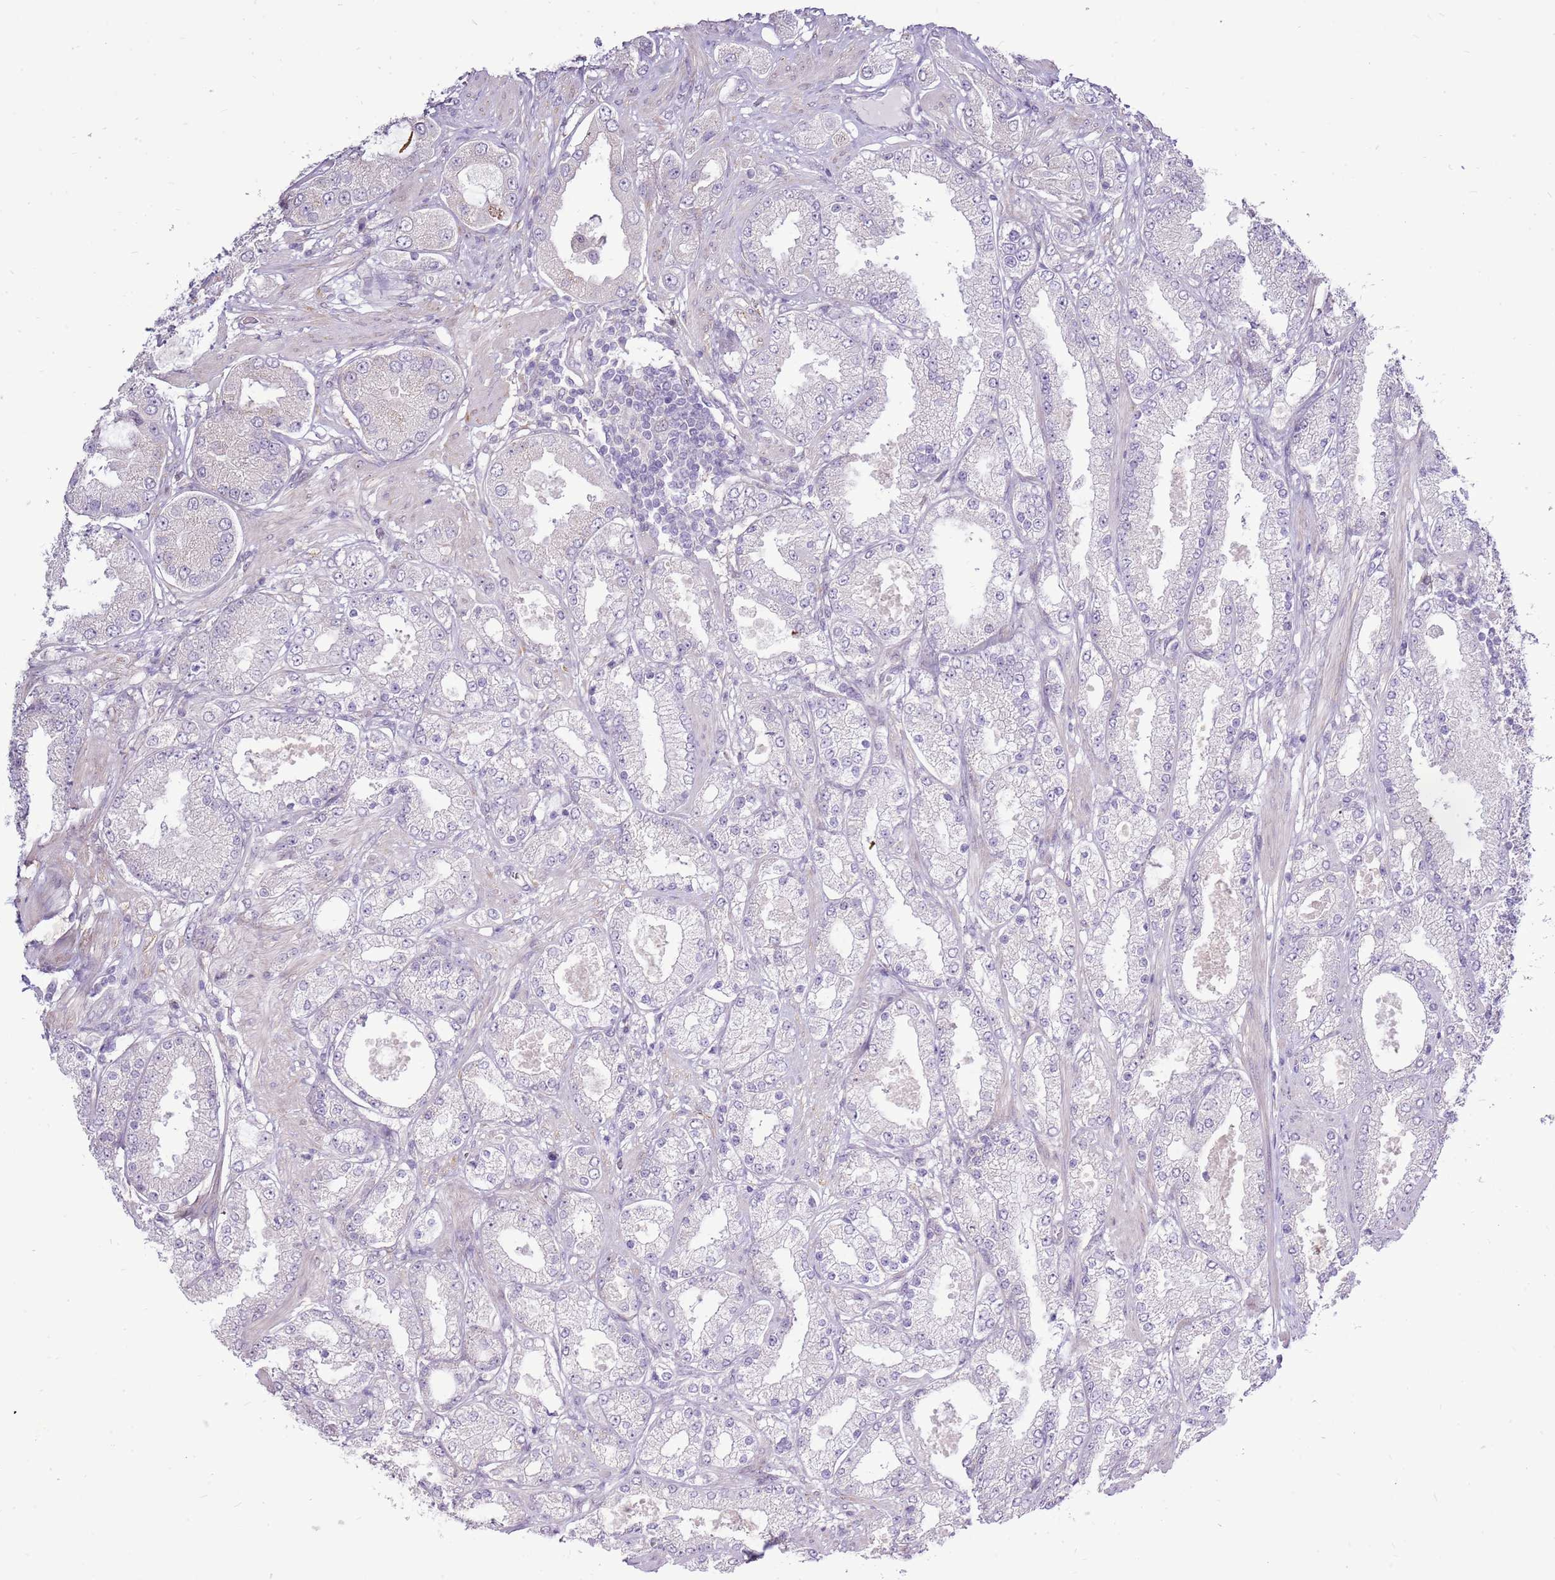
{"staining": {"intensity": "negative", "quantity": "none", "location": "none"}, "tissue": "prostate cancer", "cell_type": "Tumor cells", "image_type": "cancer", "snomed": [{"axis": "morphology", "description": "Adenocarcinoma, High grade"}, {"axis": "topography", "description": "Prostate"}], "caption": "Adenocarcinoma (high-grade) (prostate) stained for a protein using IHC reveals no positivity tumor cells.", "gene": "UGGT2", "patient": {"sex": "male", "age": 68}}